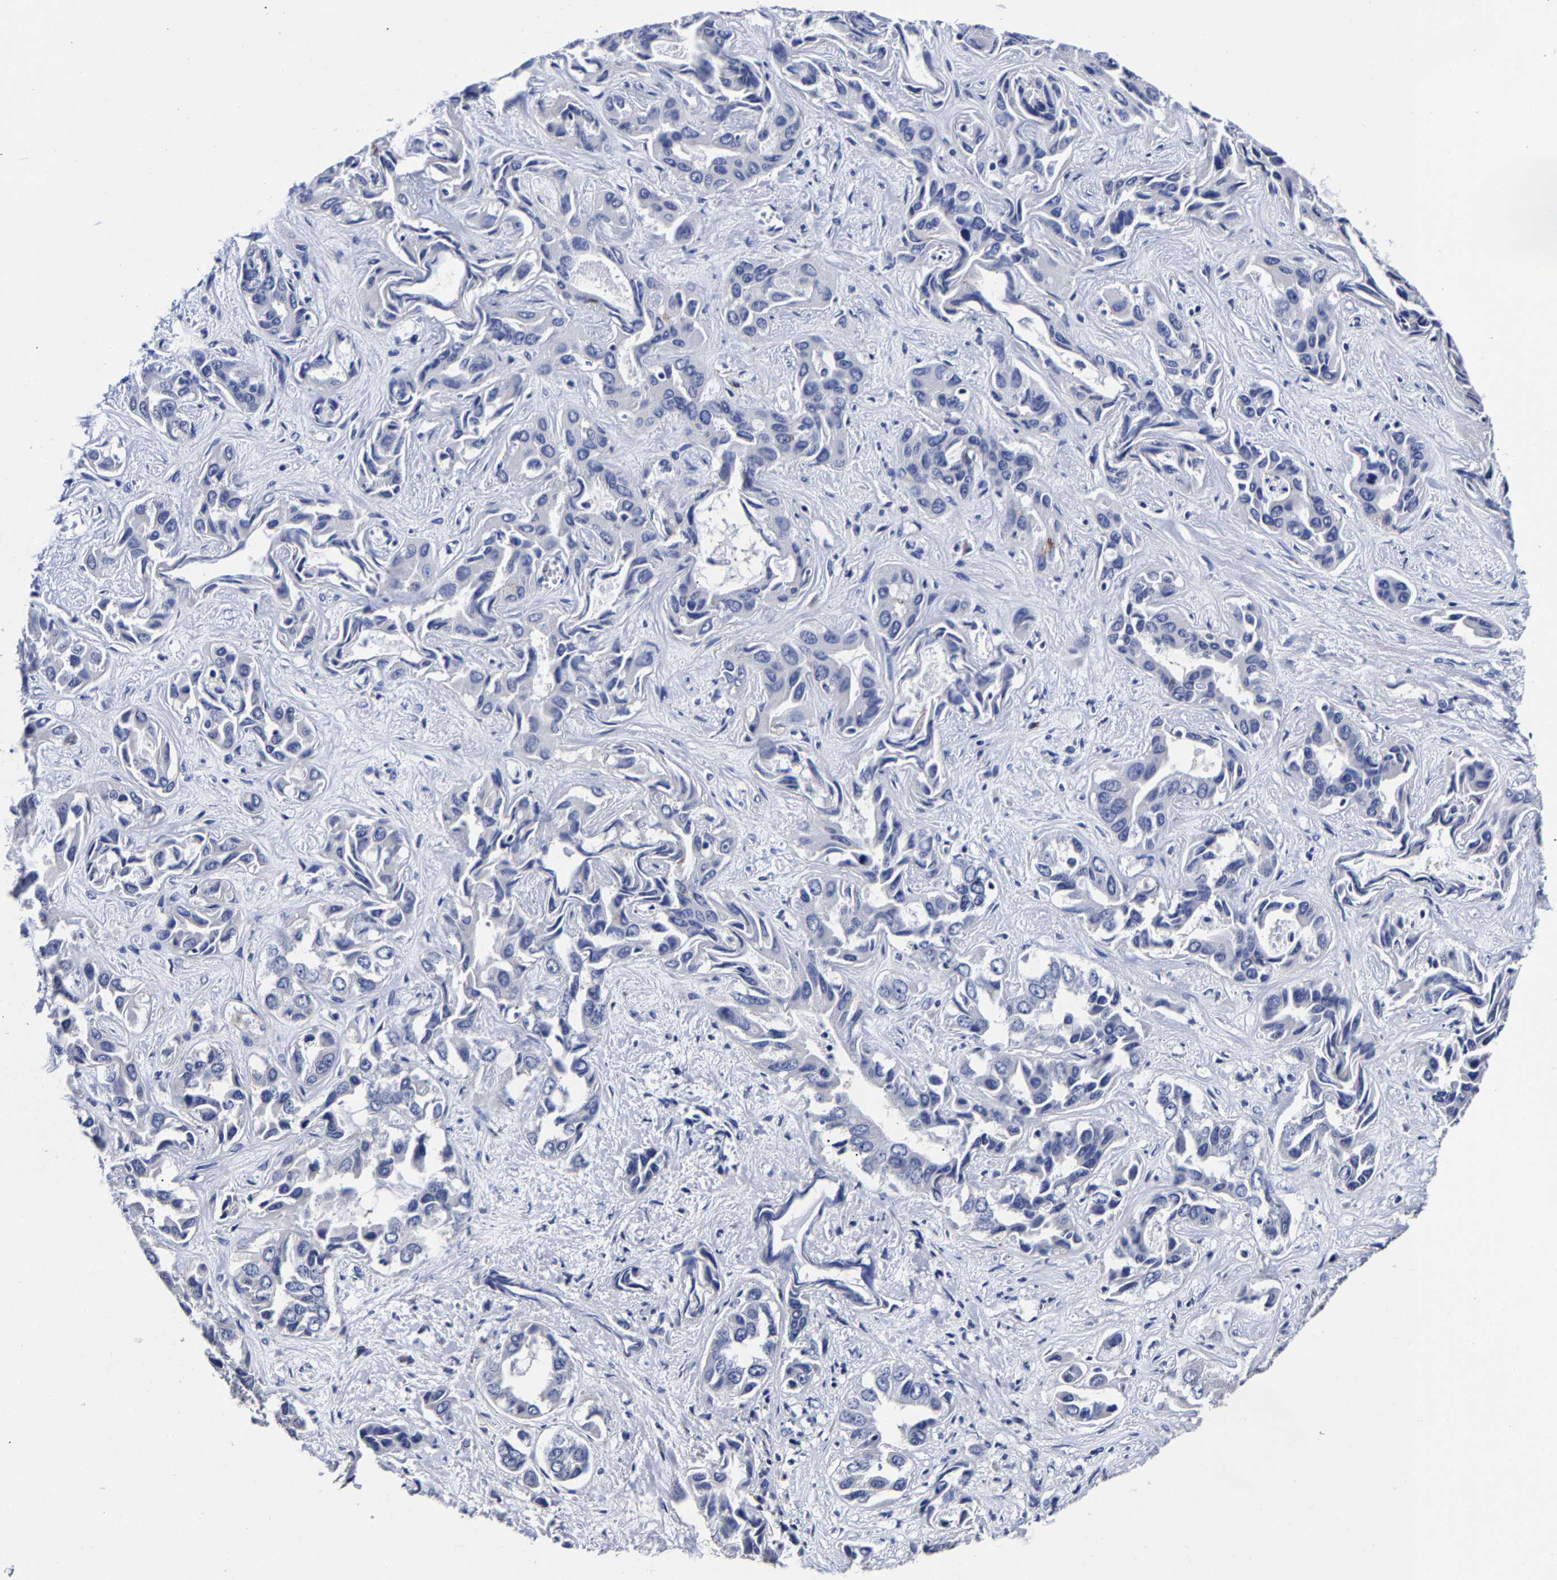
{"staining": {"intensity": "negative", "quantity": "none", "location": "none"}, "tissue": "liver cancer", "cell_type": "Tumor cells", "image_type": "cancer", "snomed": [{"axis": "morphology", "description": "Cholangiocarcinoma"}, {"axis": "topography", "description": "Liver"}], "caption": "DAB (3,3'-diaminobenzidine) immunohistochemical staining of liver cancer exhibits no significant expression in tumor cells. (DAB immunohistochemistry with hematoxylin counter stain).", "gene": "AKAP4", "patient": {"sex": "female", "age": 52}}